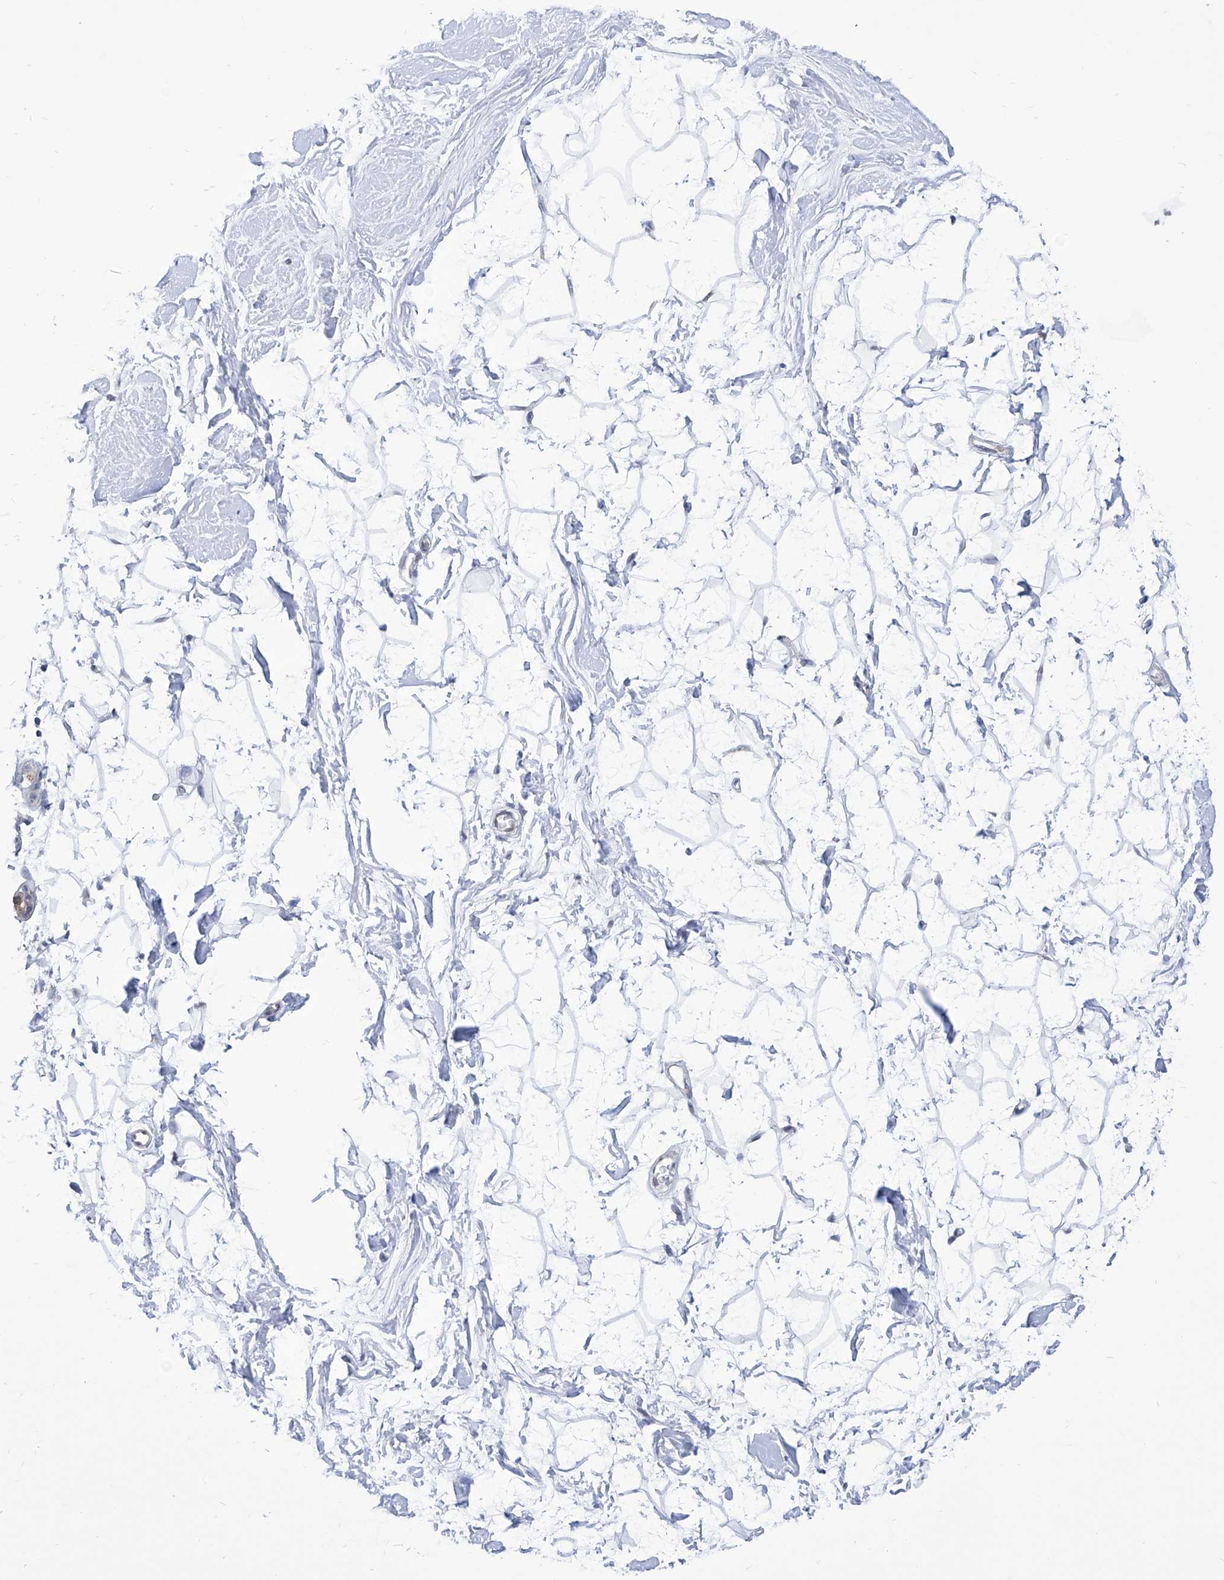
{"staining": {"intensity": "negative", "quantity": "none", "location": "none"}, "tissue": "breast", "cell_type": "Adipocytes", "image_type": "normal", "snomed": [{"axis": "morphology", "description": "Normal tissue, NOS"}, {"axis": "topography", "description": "Breast"}], "caption": "Unremarkable breast was stained to show a protein in brown. There is no significant positivity in adipocytes. (Stains: DAB immunohistochemistry (IHC) with hematoxylin counter stain, Microscopy: brightfield microscopy at high magnification).", "gene": "SART1", "patient": {"sex": "female", "age": 26}}